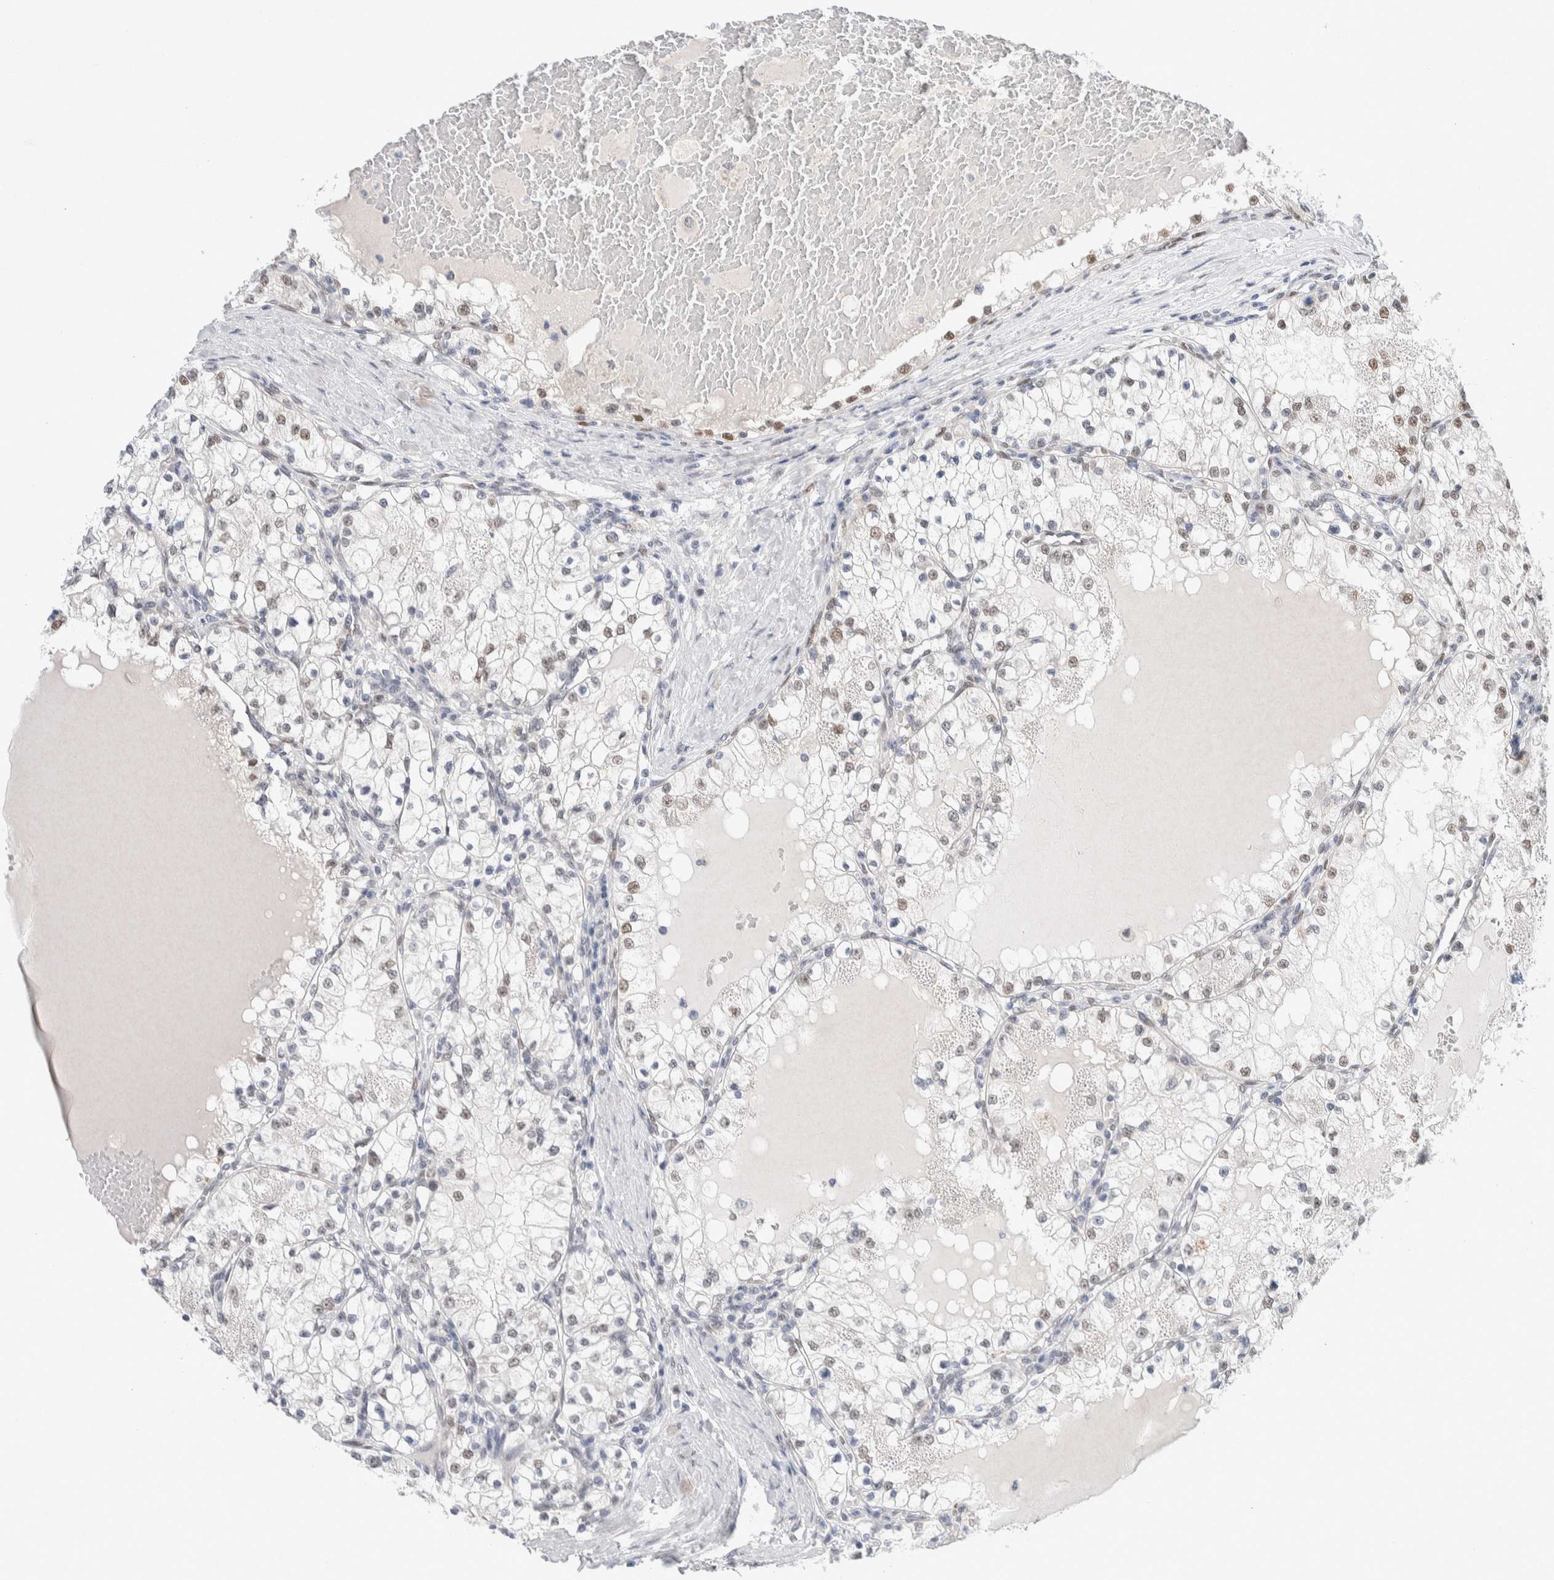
{"staining": {"intensity": "moderate", "quantity": "<25%", "location": "nuclear"}, "tissue": "renal cancer", "cell_type": "Tumor cells", "image_type": "cancer", "snomed": [{"axis": "morphology", "description": "Adenocarcinoma, NOS"}, {"axis": "topography", "description": "Kidney"}], "caption": "High-magnification brightfield microscopy of renal cancer stained with DAB (brown) and counterstained with hematoxylin (blue). tumor cells exhibit moderate nuclear positivity is identified in about<25% of cells.", "gene": "PRMT1", "patient": {"sex": "male", "age": 68}}